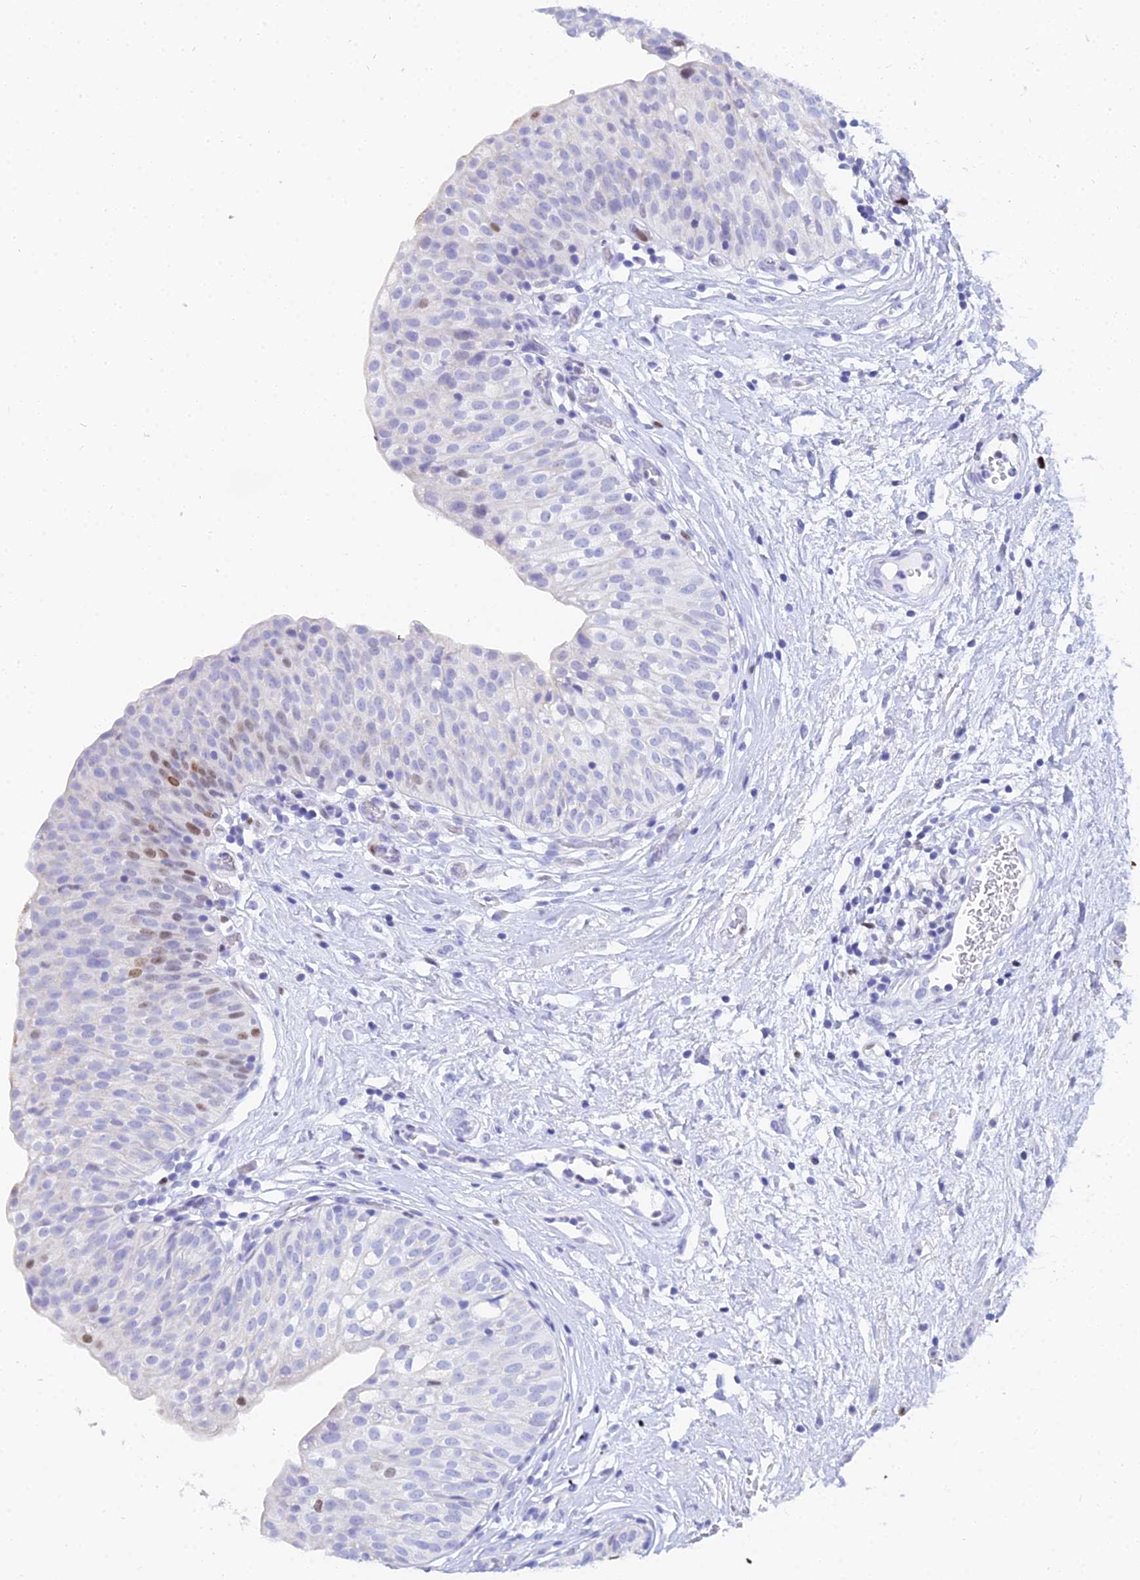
{"staining": {"intensity": "moderate", "quantity": "<25%", "location": "nuclear"}, "tissue": "urinary bladder", "cell_type": "Urothelial cells", "image_type": "normal", "snomed": [{"axis": "morphology", "description": "Normal tissue, NOS"}, {"axis": "topography", "description": "Urinary bladder"}], "caption": "Approximately <25% of urothelial cells in normal urinary bladder show moderate nuclear protein staining as visualized by brown immunohistochemical staining.", "gene": "MCM2", "patient": {"sex": "male", "age": 55}}